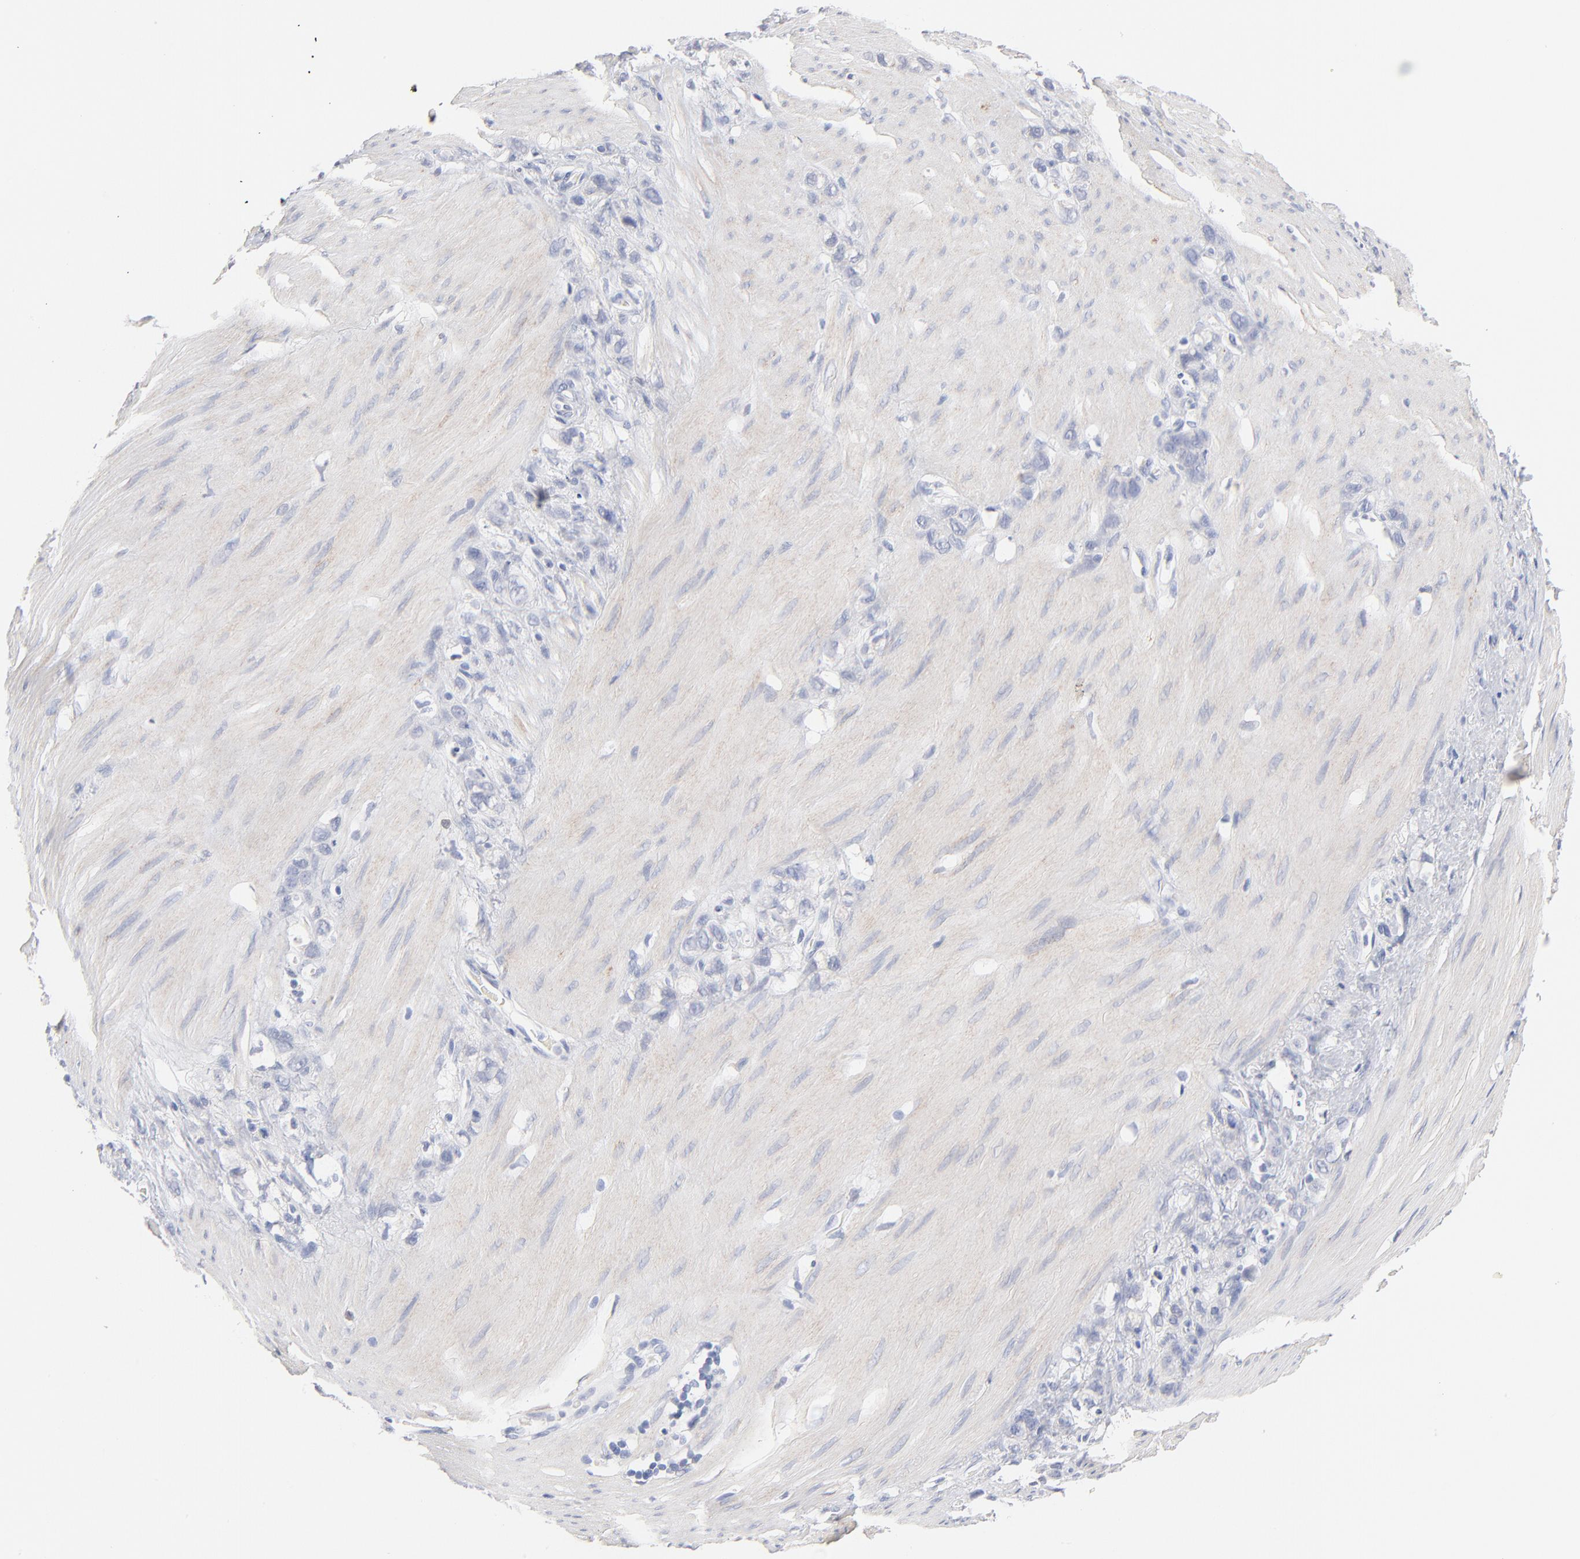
{"staining": {"intensity": "negative", "quantity": "none", "location": "none"}, "tissue": "stomach cancer", "cell_type": "Tumor cells", "image_type": "cancer", "snomed": [{"axis": "morphology", "description": "Normal tissue, NOS"}, {"axis": "morphology", "description": "Adenocarcinoma, NOS"}, {"axis": "morphology", "description": "Adenocarcinoma, High grade"}, {"axis": "topography", "description": "Stomach, upper"}, {"axis": "topography", "description": "Stomach"}], "caption": "This is an immunohistochemistry image of human adenocarcinoma (high-grade) (stomach). There is no positivity in tumor cells.", "gene": "MID1", "patient": {"sex": "female", "age": 65}}